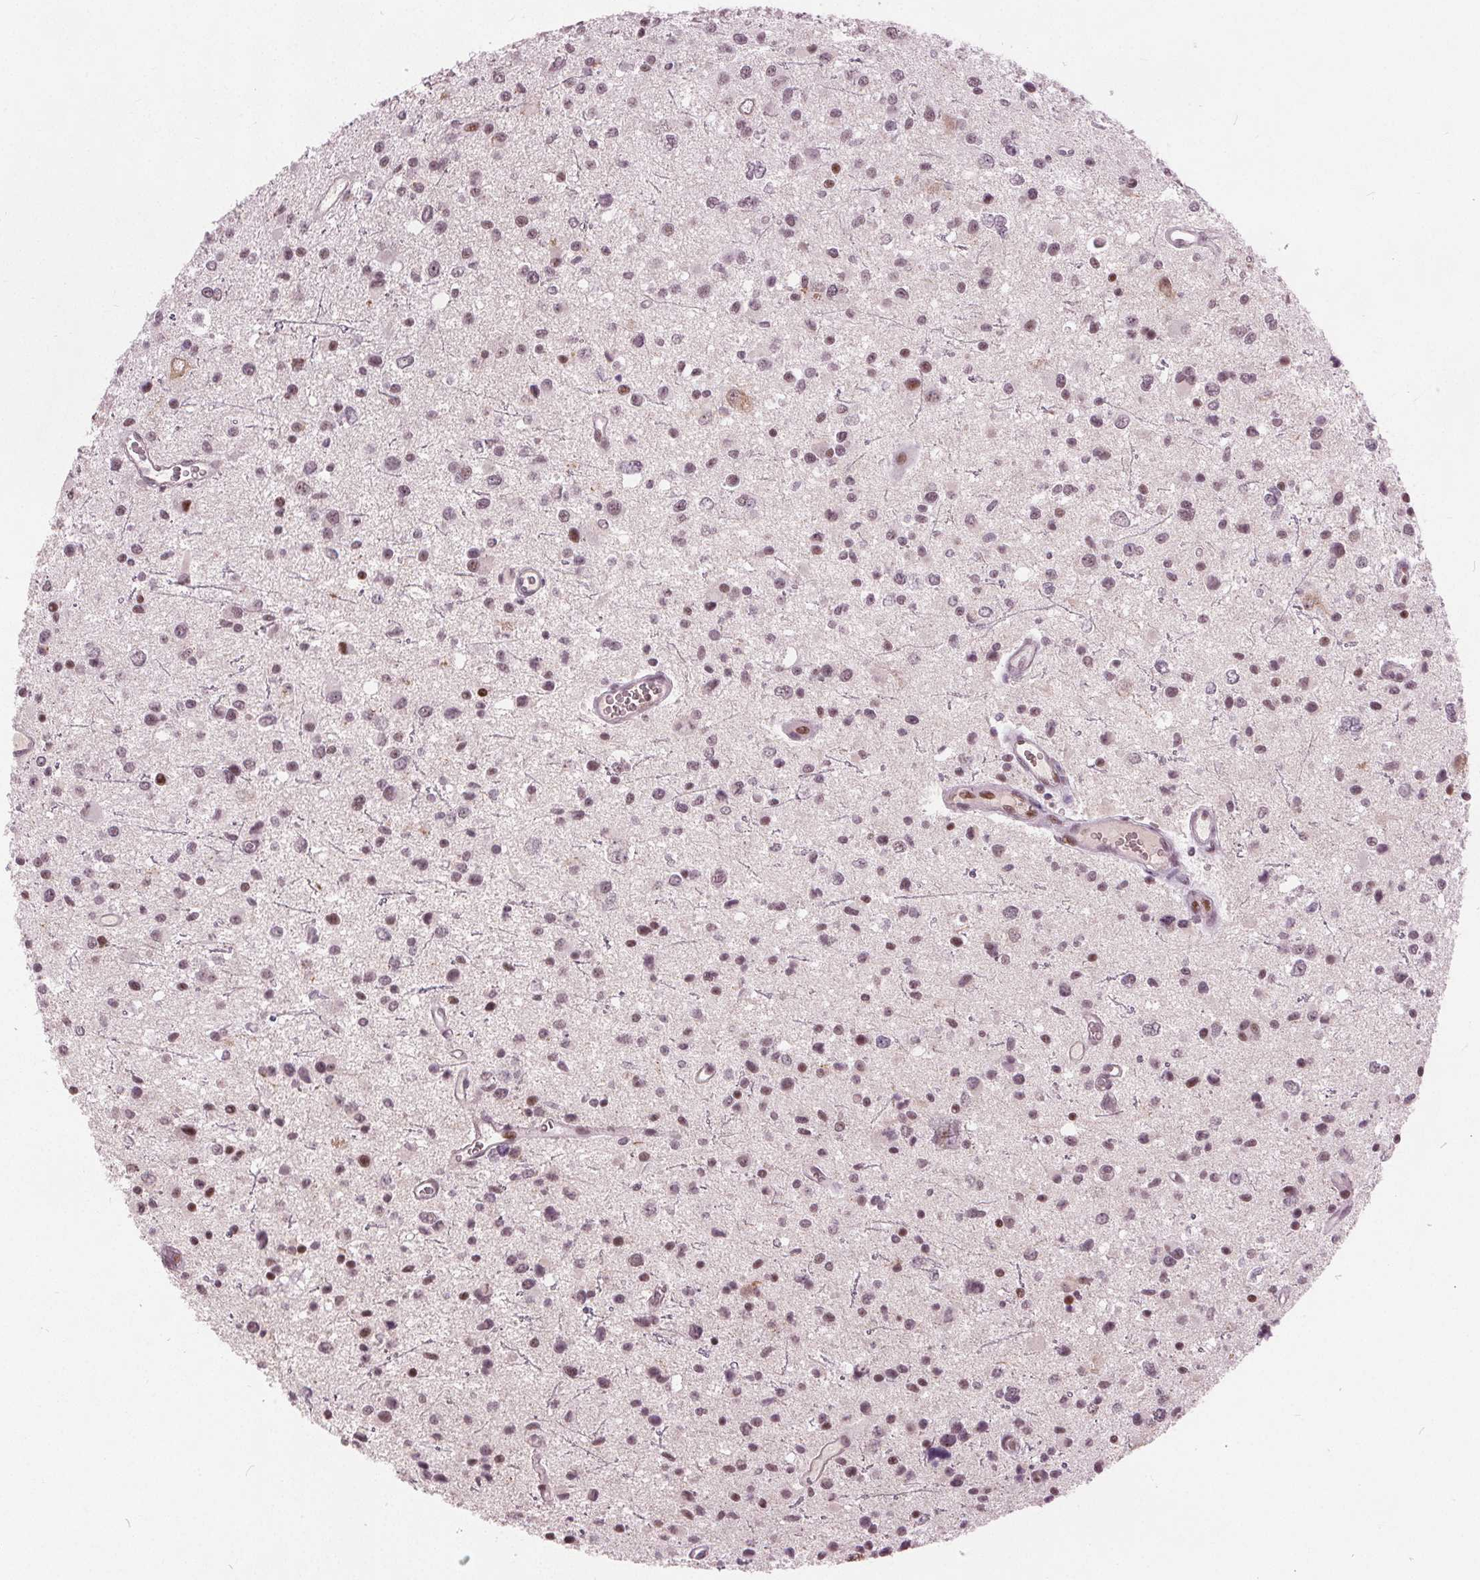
{"staining": {"intensity": "moderate", "quantity": ">75%", "location": "nuclear"}, "tissue": "glioma", "cell_type": "Tumor cells", "image_type": "cancer", "snomed": [{"axis": "morphology", "description": "Glioma, malignant, Low grade"}, {"axis": "topography", "description": "Brain"}], "caption": "Glioma tissue exhibits moderate nuclear staining in about >75% of tumor cells, visualized by immunohistochemistry.", "gene": "TTC34", "patient": {"sex": "male", "age": 43}}